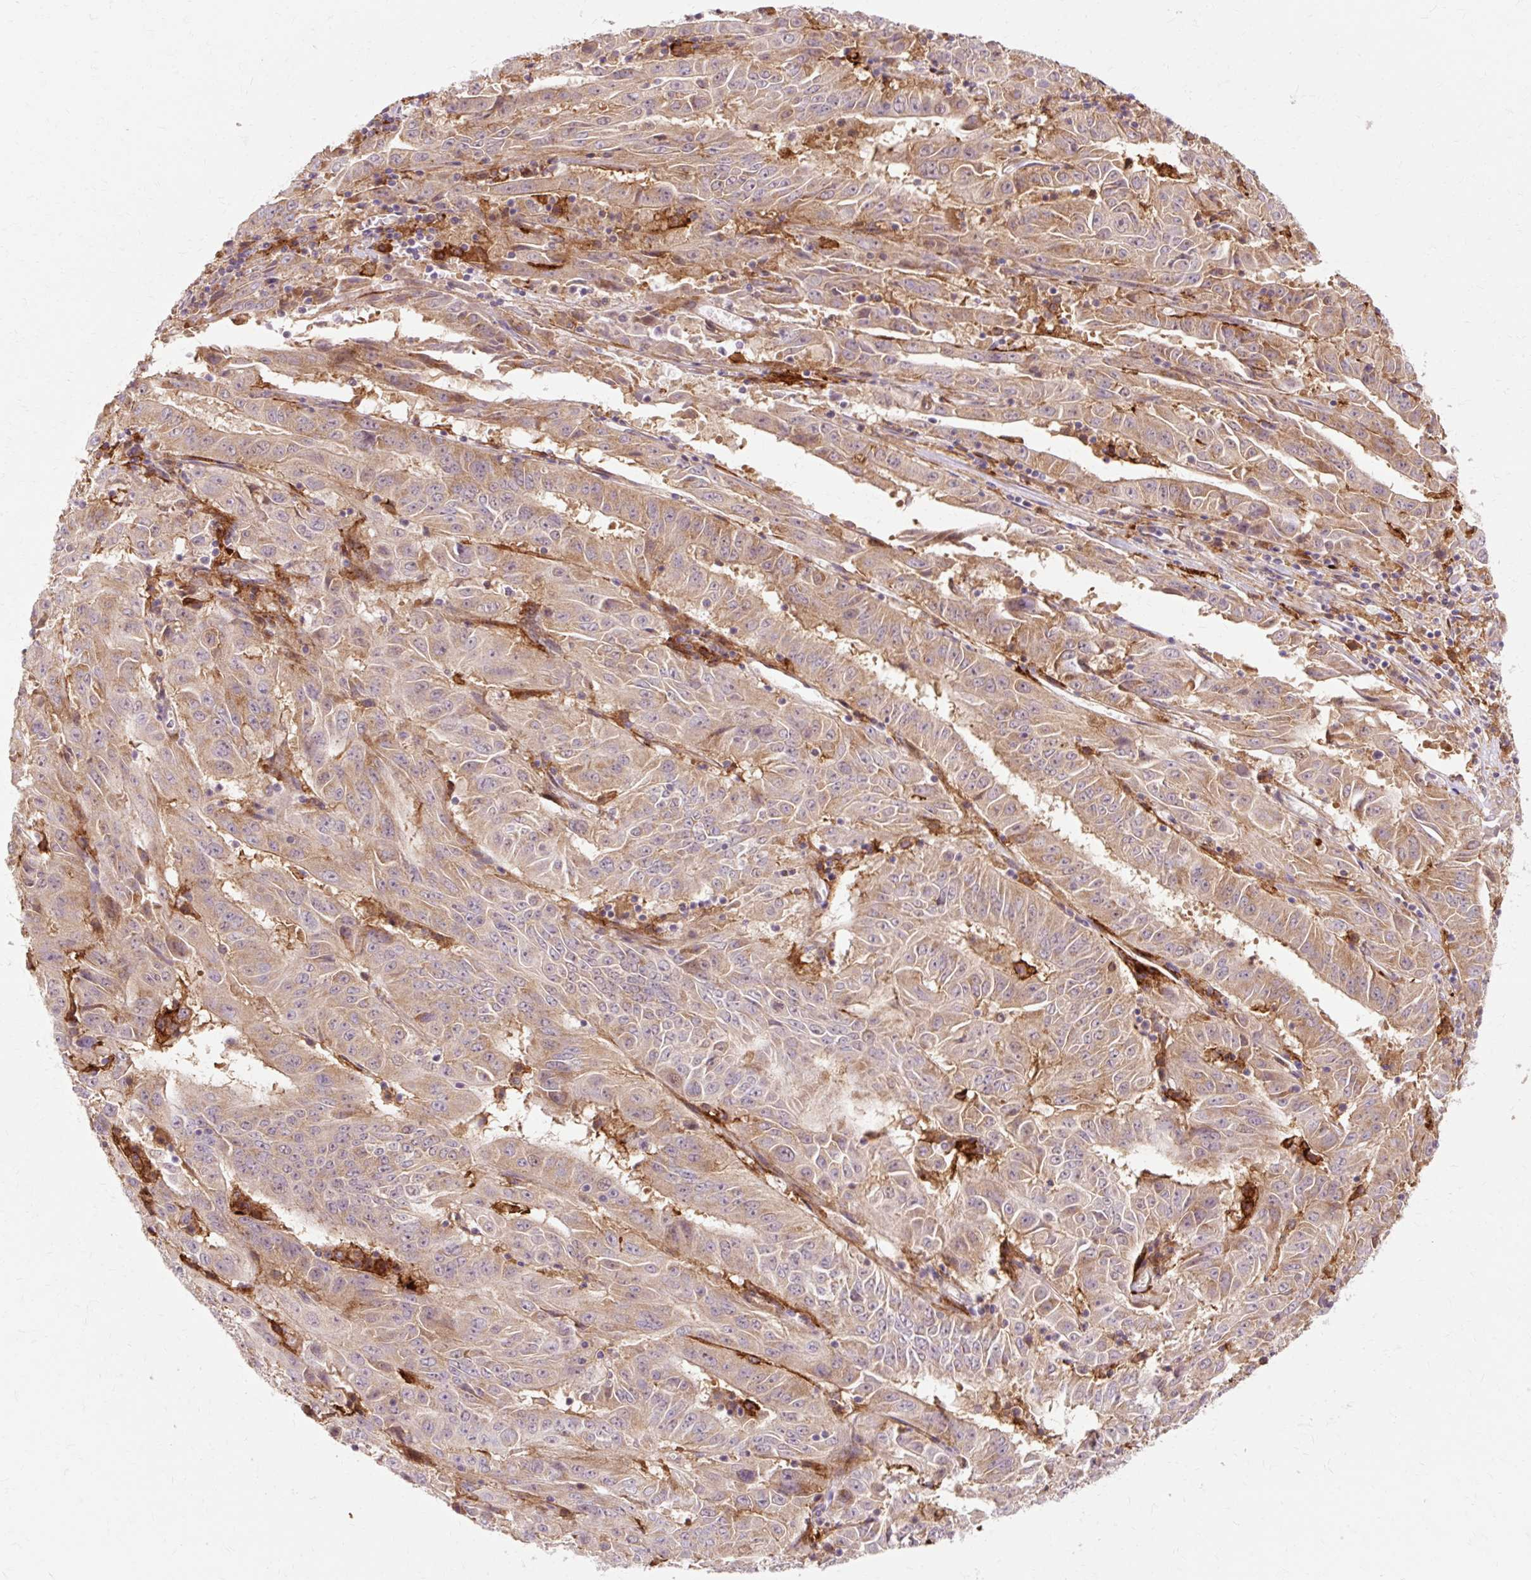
{"staining": {"intensity": "moderate", "quantity": "25%-75%", "location": "cytoplasmic/membranous"}, "tissue": "pancreatic cancer", "cell_type": "Tumor cells", "image_type": "cancer", "snomed": [{"axis": "morphology", "description": "Adenocarcinoma, NOS"}, {"axis": "topography", "description": "Pancreas"}], "caption": "Brown immunohistochemical staining in pancreatic cancer (adenocarcinoma) exhibits moderate cytoplasmic/membranous positivity in approximately 25%-75% of tumor cells. Immunohistochemistry (ihc) stains the protein of interest in brown and the nuclei are stained blue.", "gene": "GEMIN2", "patient": {"sex": "male", "age": 63}}